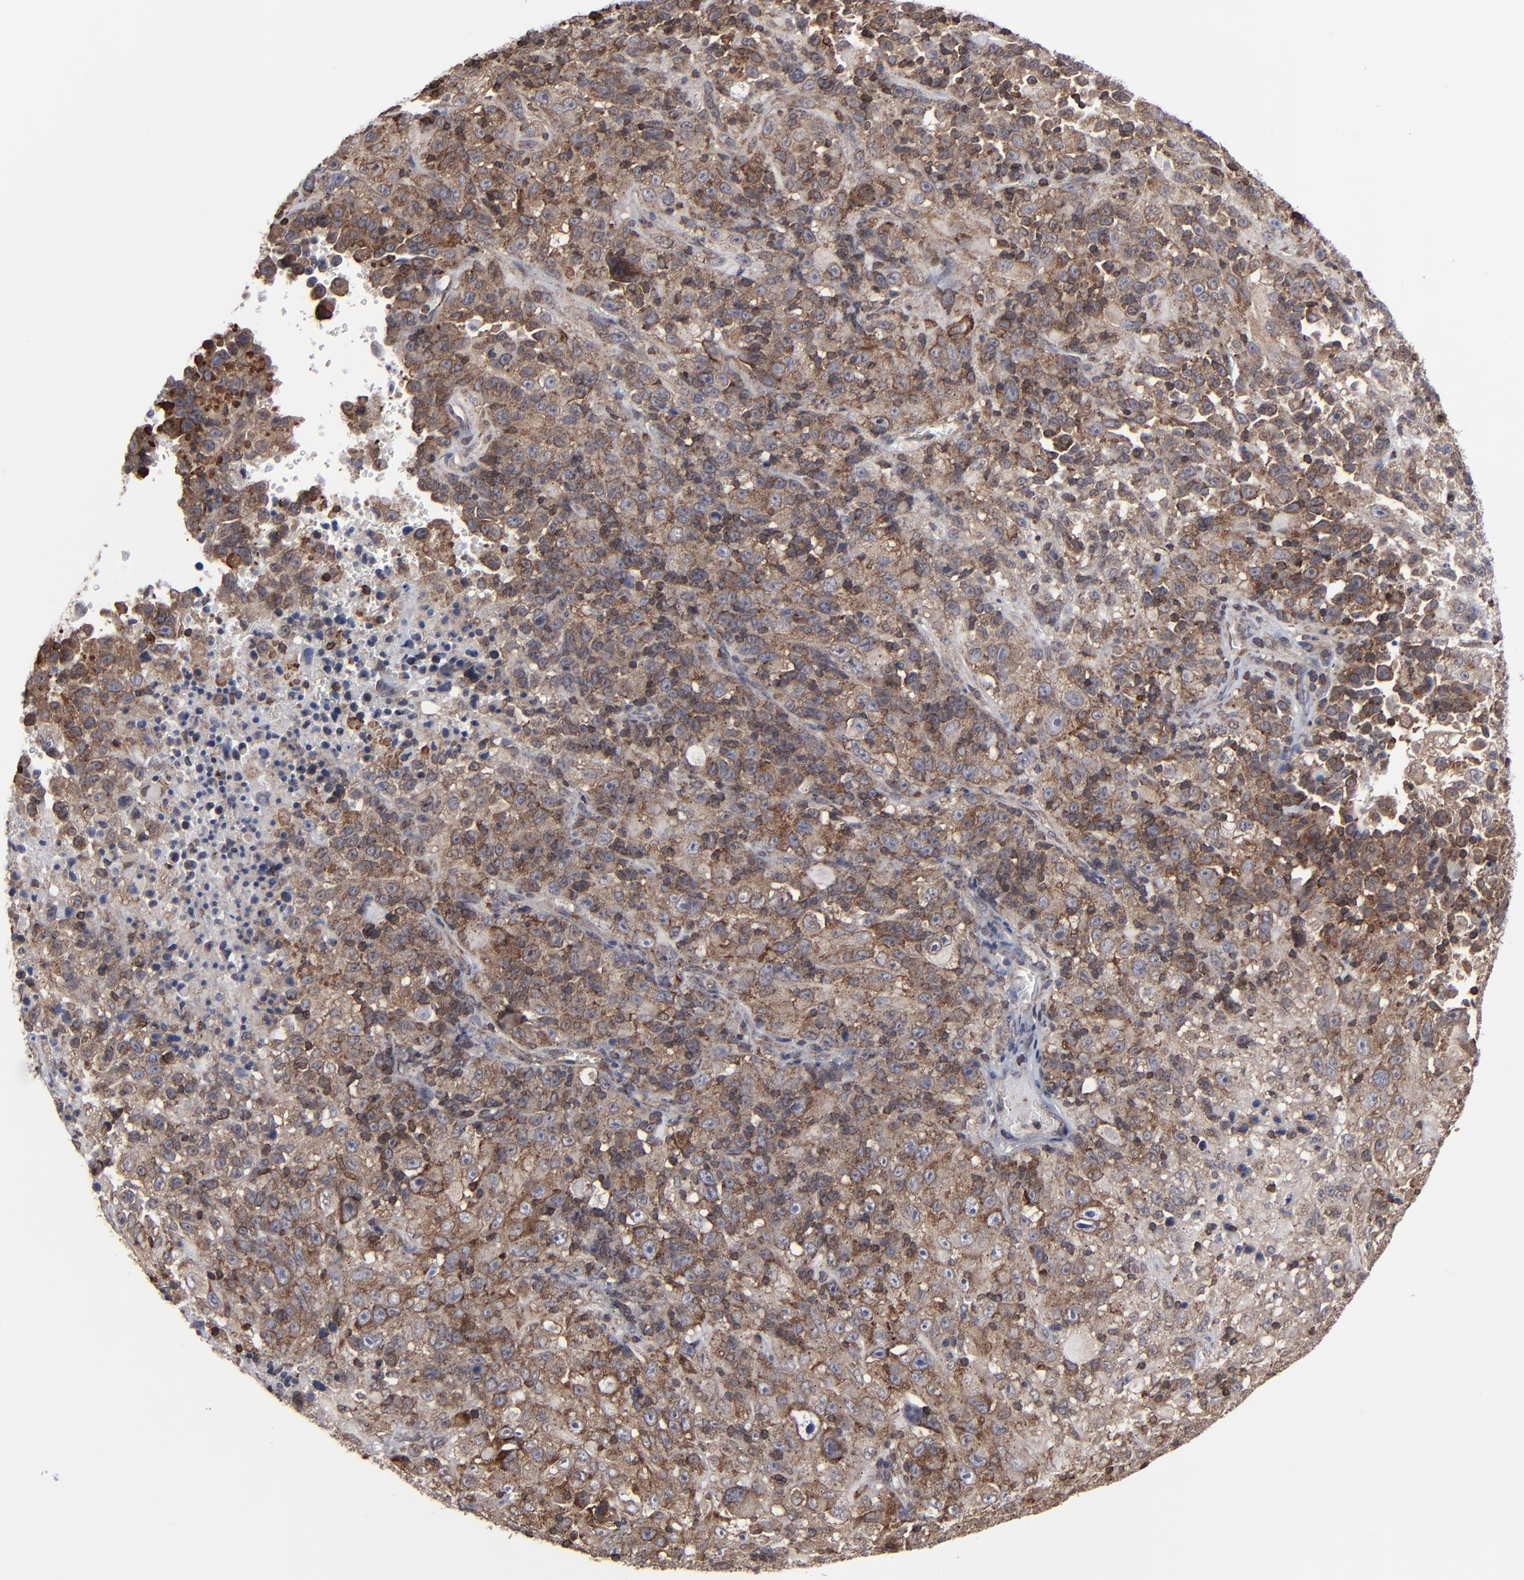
{"staining": {"intensity": "moderate", "quantity": ">75%", "location": "cytoplasmic/membranous,nuclear"}, "tissue": "melanoma", "cell_type": "Tumor cells", "image_type": "cancer", "snomed": [{"axis": "morphology", "description": "Malignant melanoma, Metastatic site"}, {"axis": "topography", "description": "Cerebral cortex"}], "caption": "Immunohistochemistry photomicrograph of neoplastic tissue: melanoma stained using immunohistochemistry (IHC) displays medium levels of moderate protein expression localized specifically in the cytoplasmic/membranous and nuclear of tumor cells, appearing as a cytoplasmic/membranous and nuclear brown color.", "gene": "KIAA2026", "patient": {"sex": "female", "age": 52}}